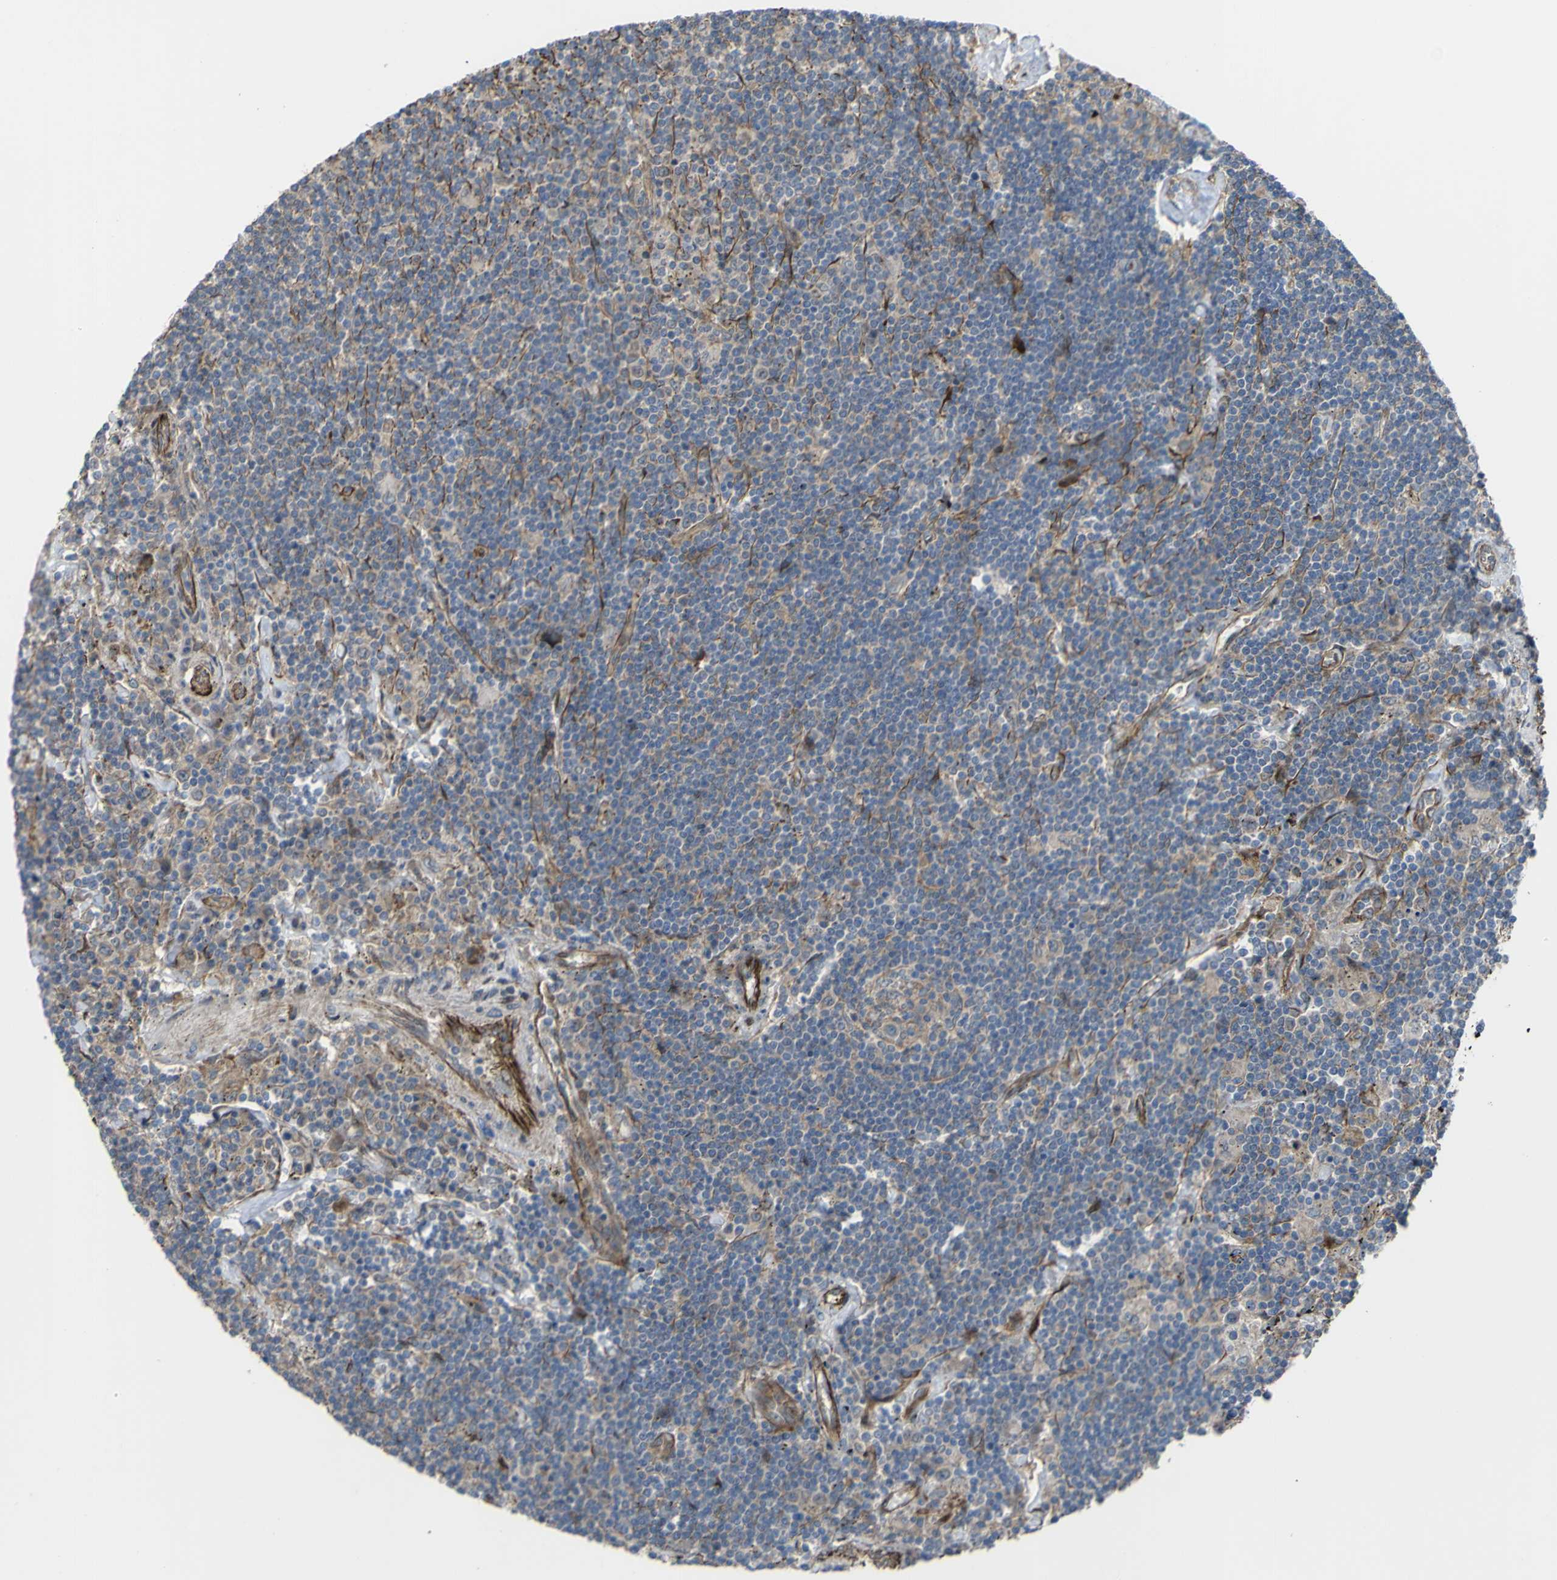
{"staining": {"intensity": "weak", "quantity": "25%-75%", "location": "cytoplasmic/membranous"}, "tissue": "lymphoma", "cell_type": "Tumor cells", "image_type": "cancer", "snomed": [{"axis": "morphology", "description": "Malignant lymphoma, non-Hodgkin's type, Low grade"}, {"axis": "topography", "description": "Spleen"}], "caption": "Immunohistochemistry (IHC) of low-grade malignant lymphoma, non-Hodgkin's type demonstrates low levels of weak cytoplasmic/membranous positivity in about 25%-75% of tumor cells. The protein is stained brown, and the nuclei are stained in blue (DAB IHC with brightfield microscopy, high magnification).", "gene": "FBXO30", "patient": {"sex": "male", "age": 76}}